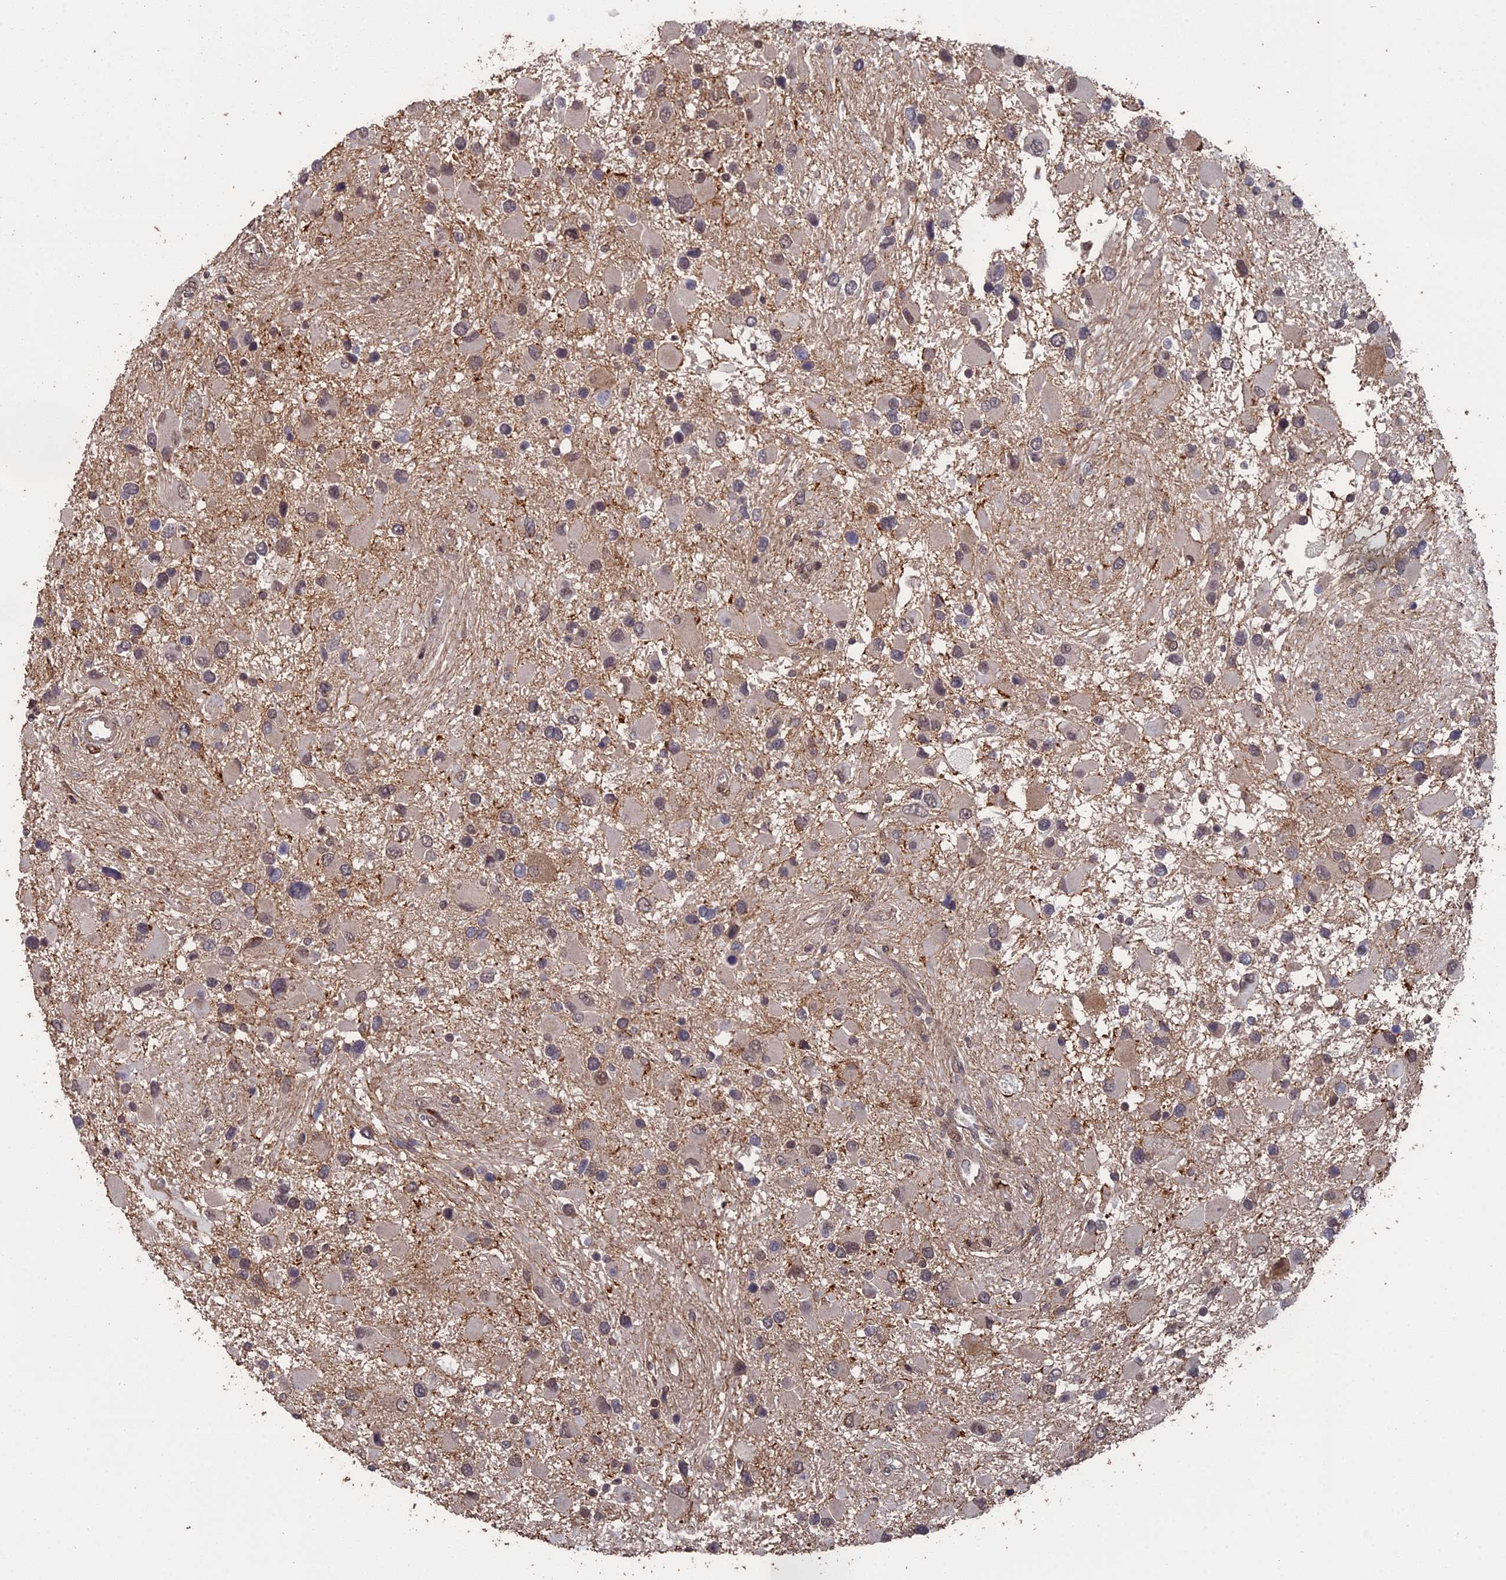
{"staining": {"intensity": "negative", "quantity": "none", "location": "none"}, "tissue": "glioma", "cell_type": "Tumor cells", "image_type": "cancer", "snomed": [{"axis": "morphology", "description": "Glioma, malignant, High grade"}, {"axis": "topography", "description": "Brain"}], "caption": "Human glioma stained for a protein using immunohistochemistry exhibits no staining in tumor cells.", "gene": "MYBL2", "patient": {"sex": "male", "age": 53}}